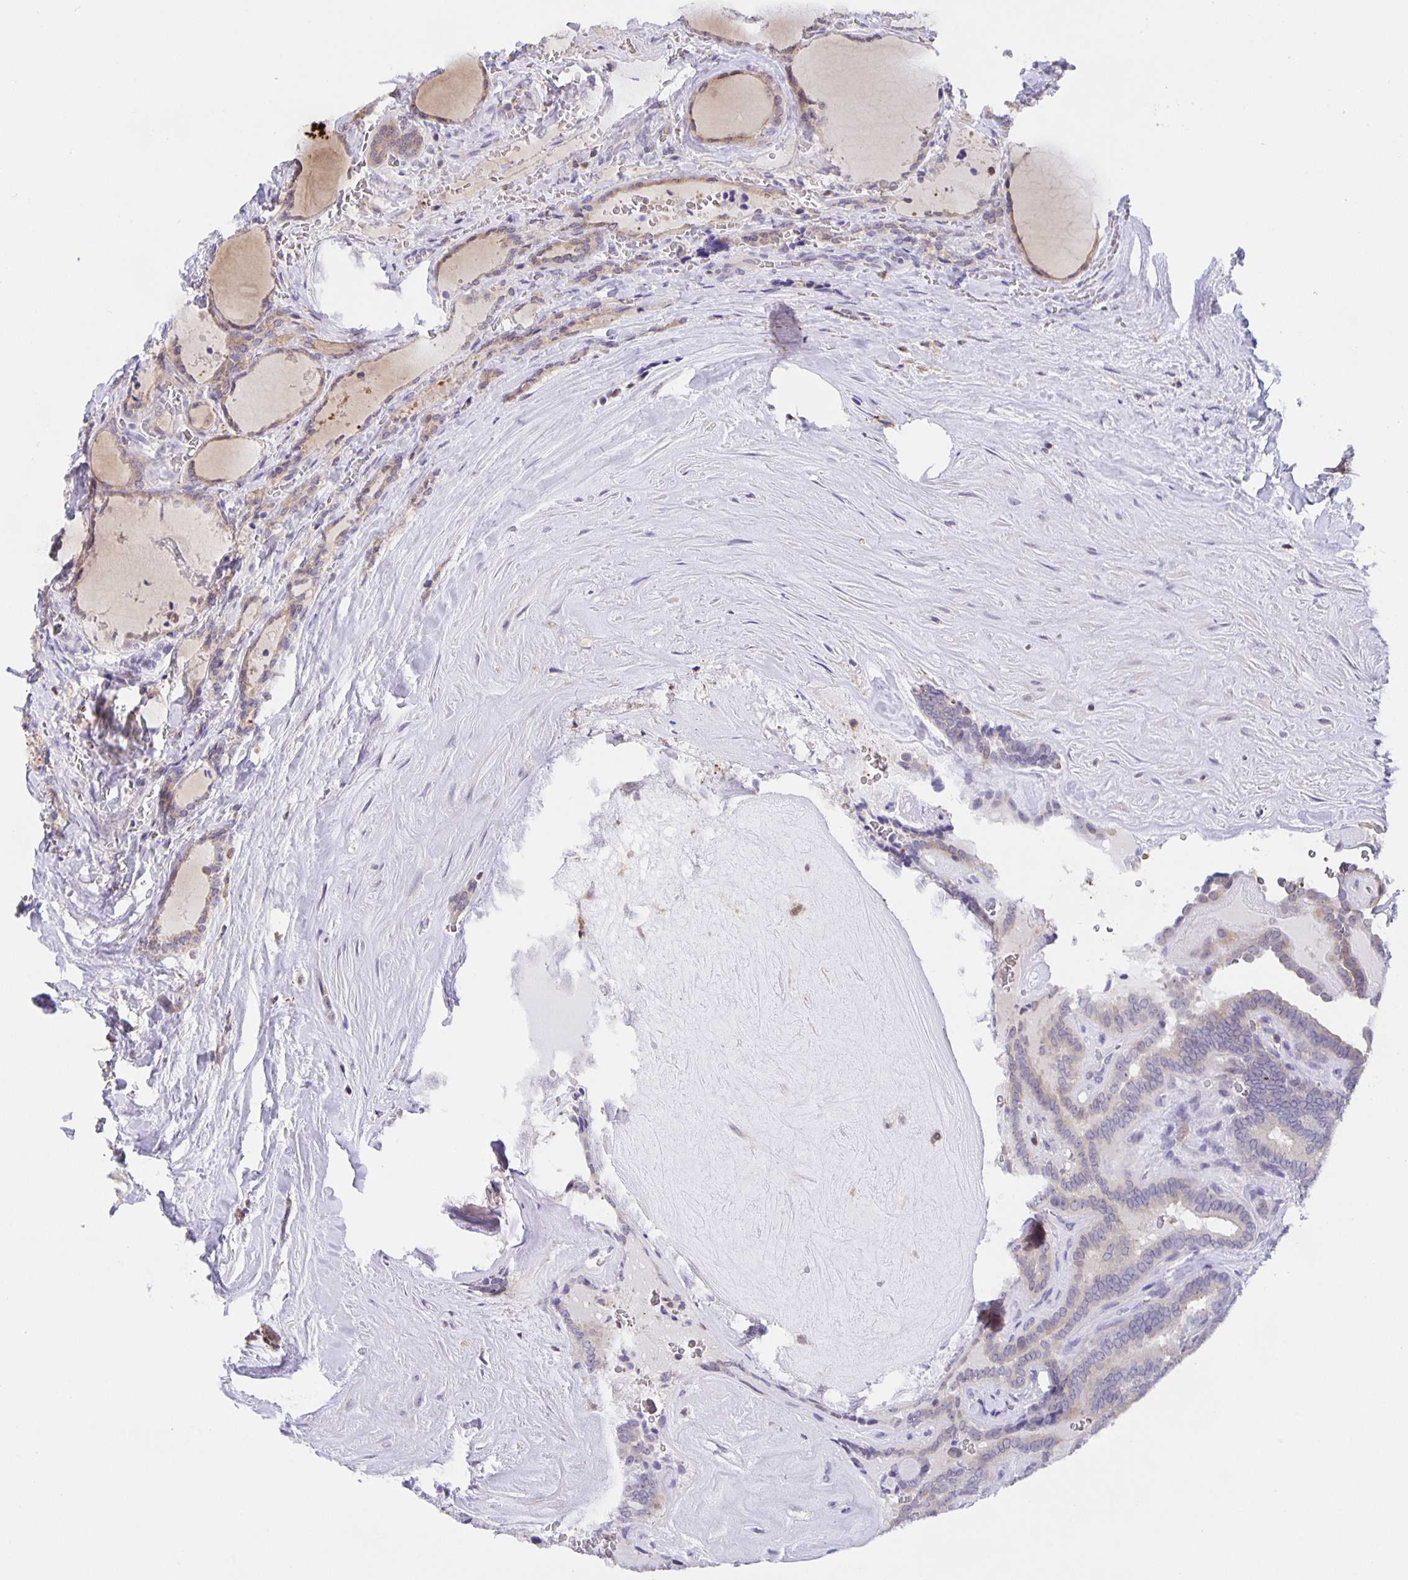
{"staining": {"intensity": "weak", "quantity": "<25%", "location": "cytoplasmic/membranous"}, "tissue": "thyroid cancer", "cell_type": "Tumor cells", "image_type": "cancer", "snomed": [{"axis": "morphology", "description": "Papillary adenocarcinoma, NOS"}, {"axis": "topography", "description": "Thyroid gland"}], "caption": "Micrograph shows no protein expression in tumor cells of thyroid papillary adenocarcinoma tissue.", "gene": "MARCHF6", "patient": {"sex": "female", "age": 21}}